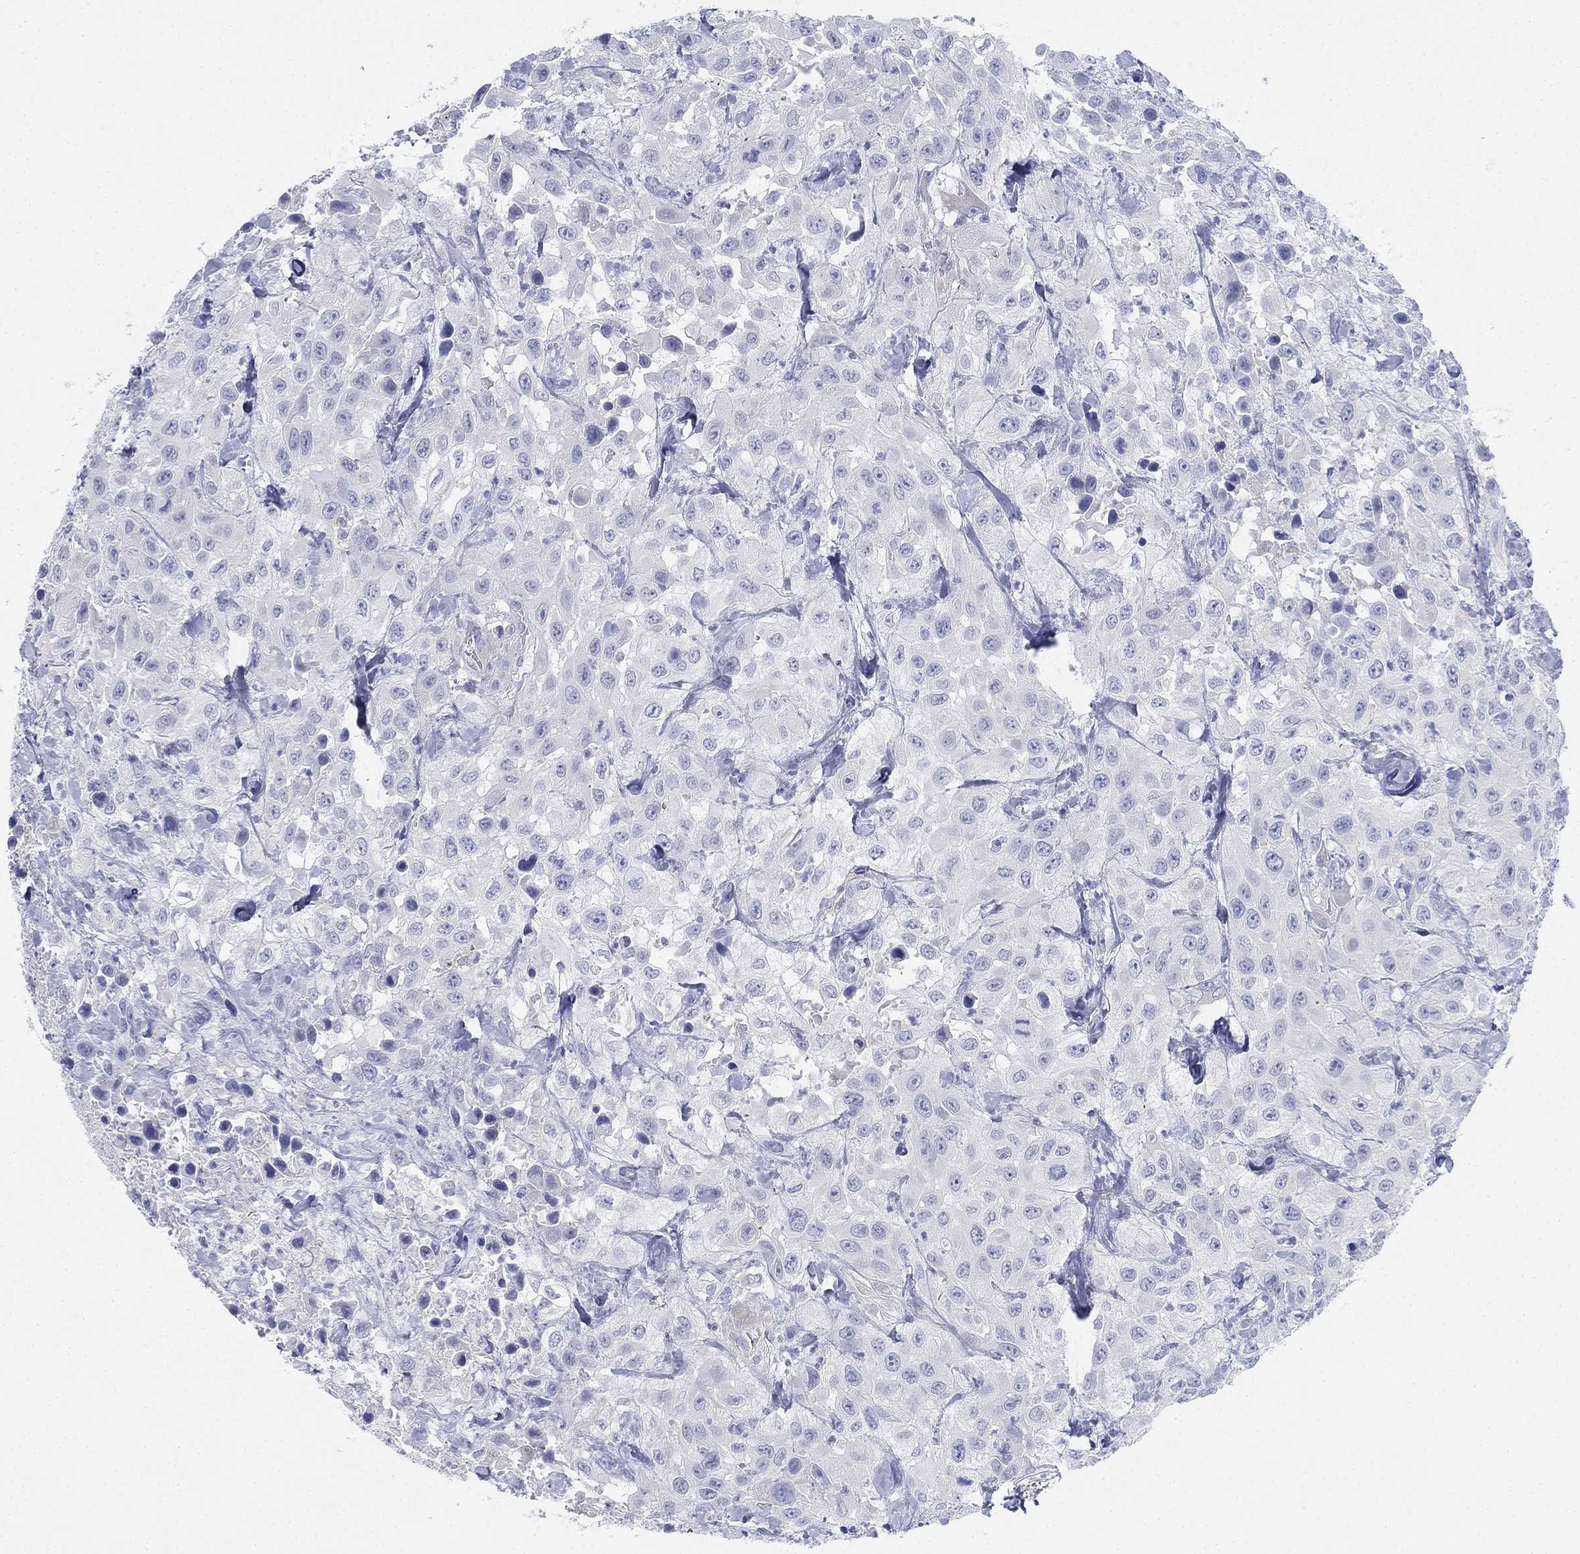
{"staining": {"intensity": "negative", "quantity": "none", "location": "none"}, "tissue": "urothelial cancer", "cell_type": "Tumor cells", "image_type": "cancer", "snomed": [{"axis": "morphology", "description": "Urothelial carcinoma, High grade"}, {"axis": "topography", "description": "Urinary bladder"}], "caption": "This is a photomicrograph of immunohistochemistry (IHC) staining of high-grade urothelial carcinoma, which shows no staining in tumor cells. Brightfield microscopy of immunohistochemistry stained with DAB (brown) and hematoxylin (blue), captured at high magnification.", "gene": "GCNA", "patient": {"sex": "male", "age": 79}}